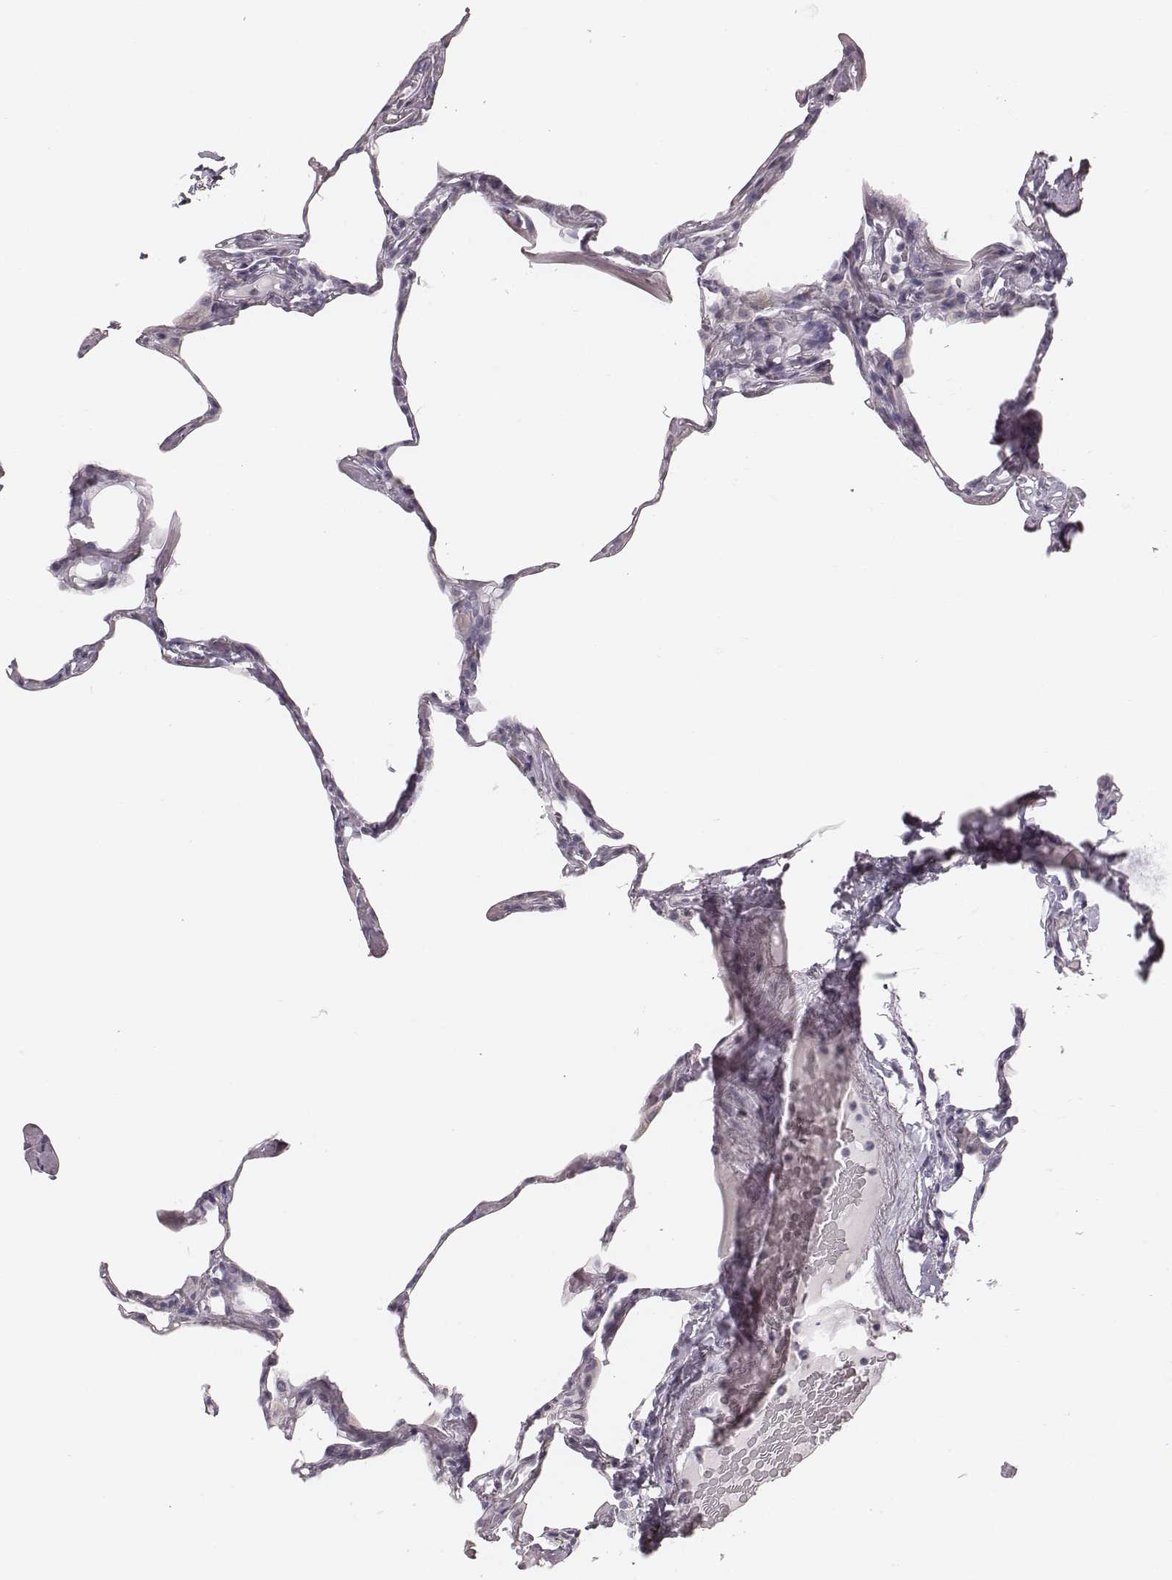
{"staining": {"intensity": "negative", "quantity": "none", "location": "none"}, "tissue": "lung", "cell_type": "Alveolar cells", "image_type": "normal", "snomed": [{"axis": "morphology", "description": "Normal tissue, NOS"}, {"axis": "topography", "description": "Lung"}], "caption": "DAB immunohistochemical staining of unremarkable human lung demonstrates no significant staining in alveolar cells.", "gene": "SPA17", "patient": {"sex": "male", "age": 65}}